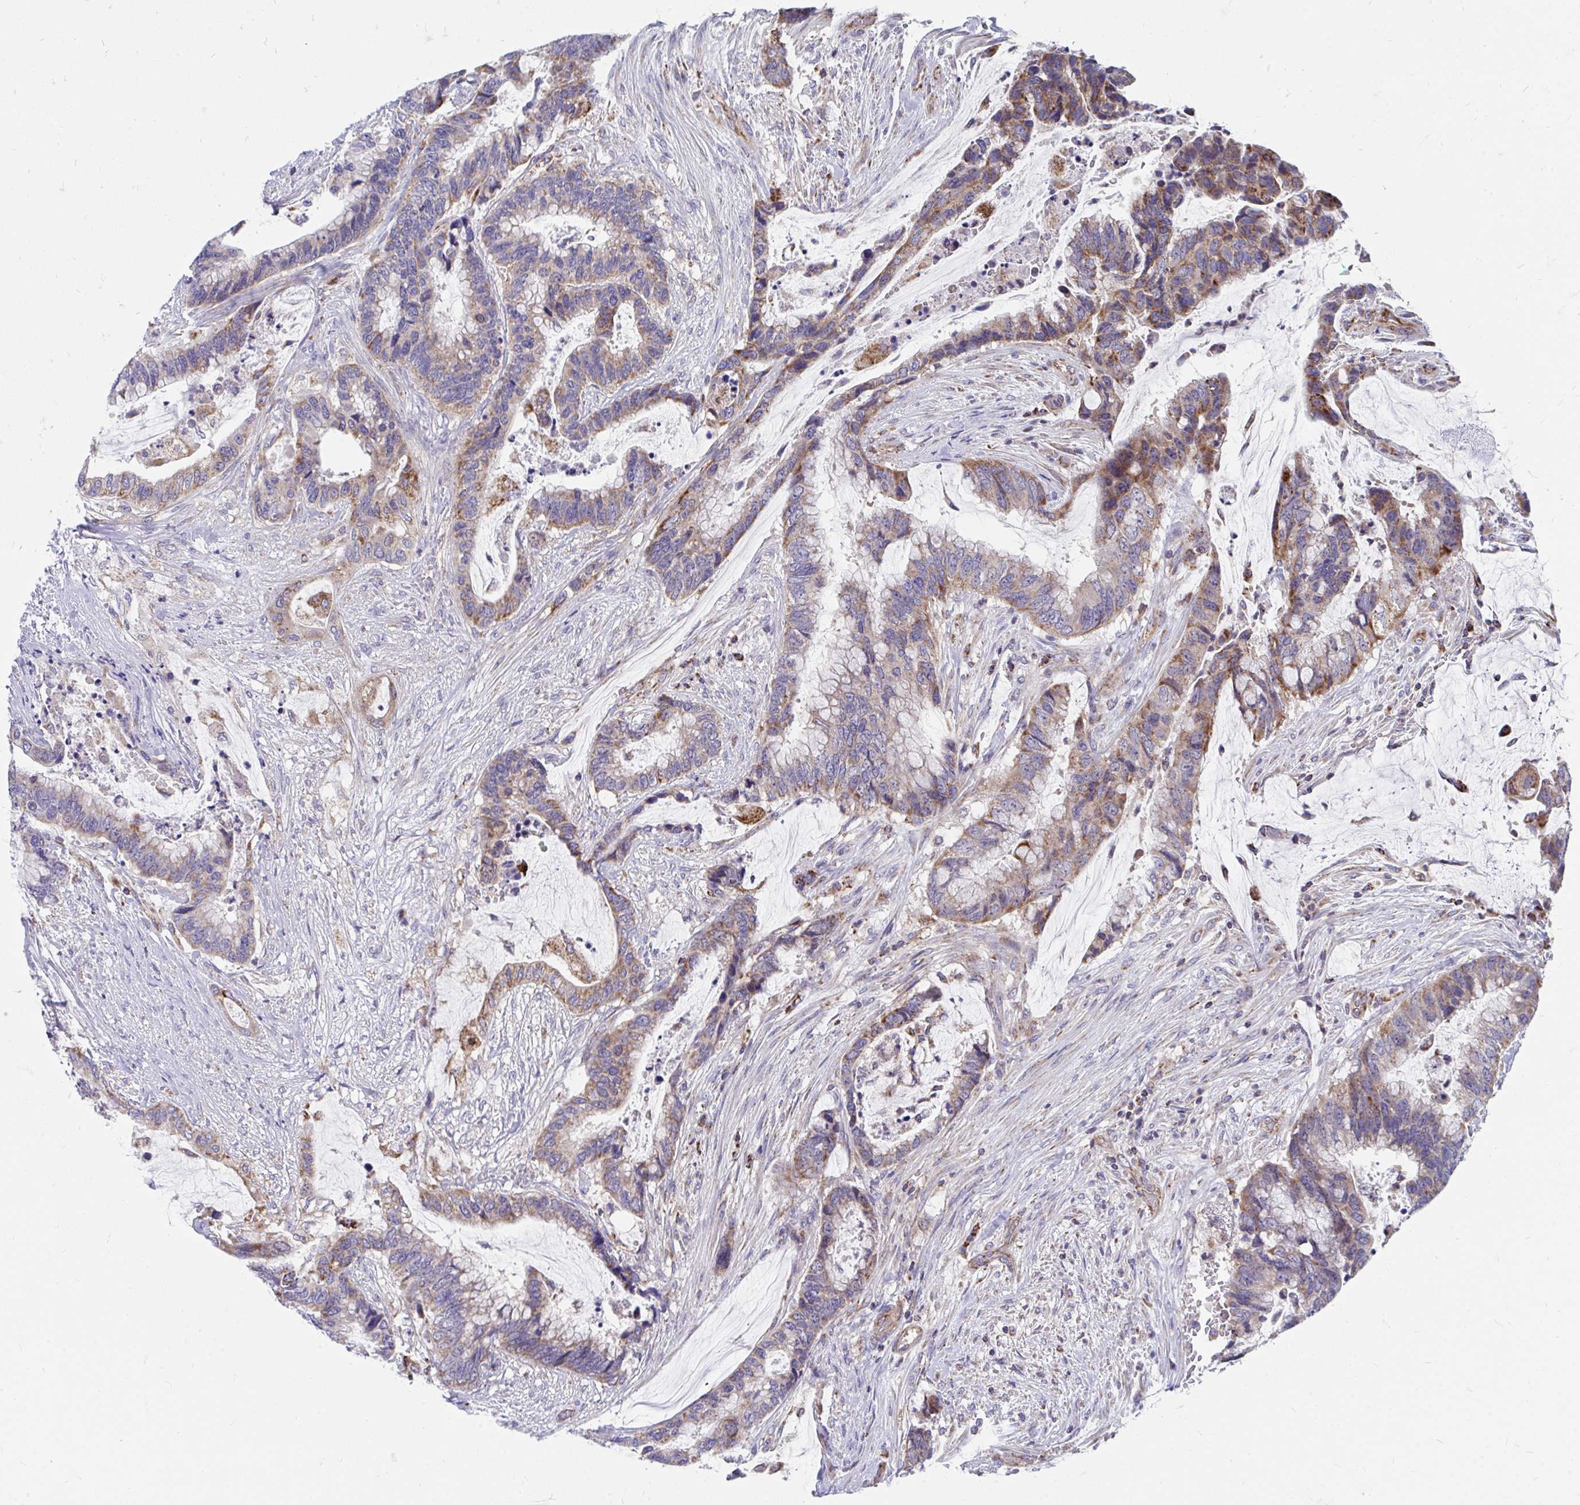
{"staining": {"intensity": "moderate", "quantity": ">75%", "location": "cytoplasmic/membranous"}, "tissue": "colorectal cancer", "cell_type": "Tumor cells", "image_type": "cancer", "snomed": [{"axis": "morphology", "description": "Adenocarcinoma, NOS"}, {"axis": "topography", "description": "Rectum"}], "caption": "Protein expression analysis of colorectal cancer (adenocarcinoma) exhibits moderate cytoplasmic/membranous staining in approximately >75% of tumor cells. Using DAB (3,3'-diaminobenzidine) (brown) and hematoxylin (blue) stains, captured at high magnification using brightfield microscopy.", "gene": "FHIP1B", "patient": {"sex": "female", "age": 59}}